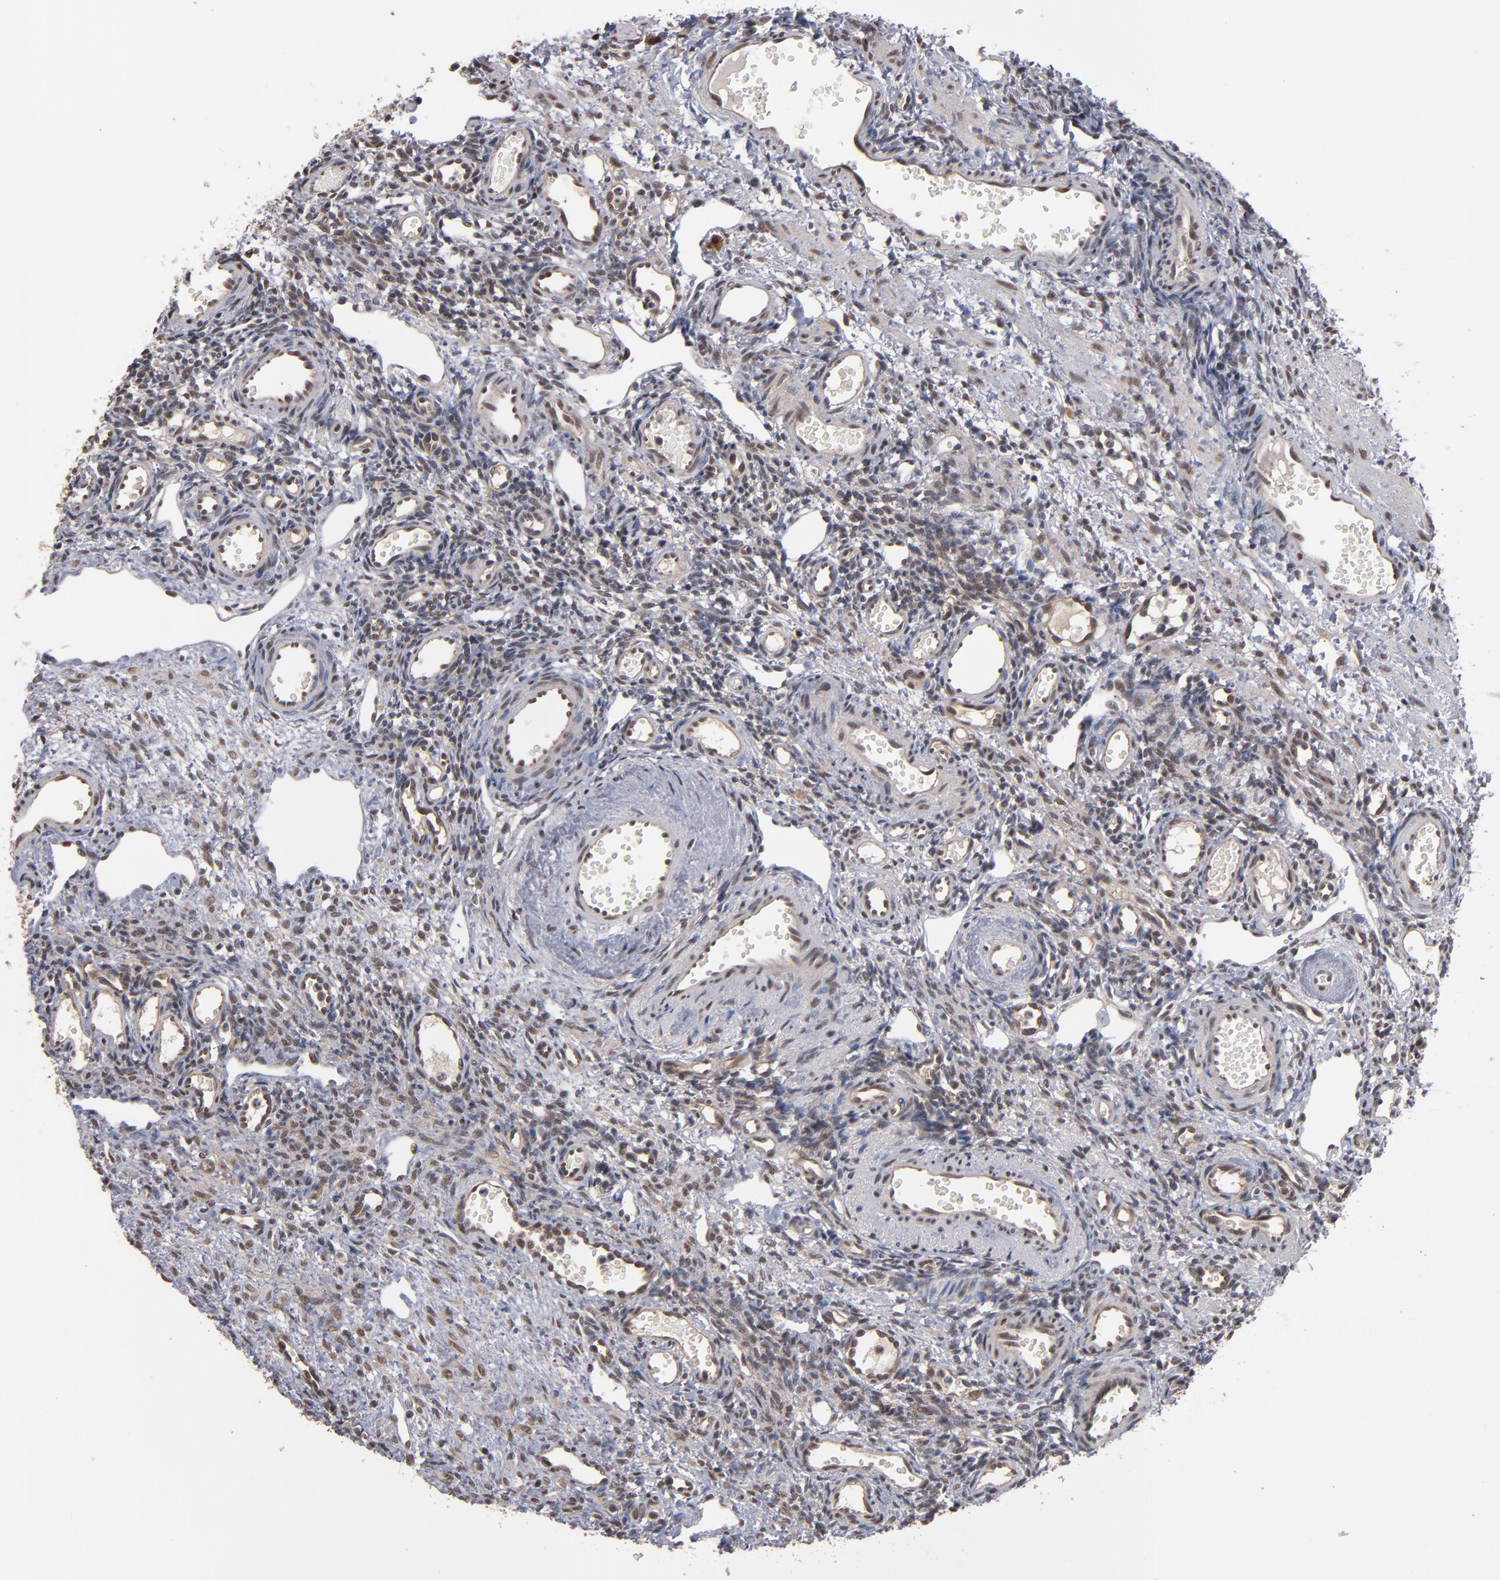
{"staining": {"intensity": "moderate", "quantity": ">75%", "location": "cytoplasmic/membranous,nuclear"}, "tissue": "ovary", "cell_type": "Follicle cells", "image_type": "normal", "snomed": [{"axis": "morphology", "description": "Normal tissue, NOS"}, {"axis": "topography", "description": "Ovary"}], "caption": "Moderate cytoplasmic/membranous,nuclear expression is seen in about >75% of follicle cells in normal ovary. (IHC, brightfield microscopy, high magnification).", "gene": "HUWE1", "patient": {"sex": "female", "age": 33}}